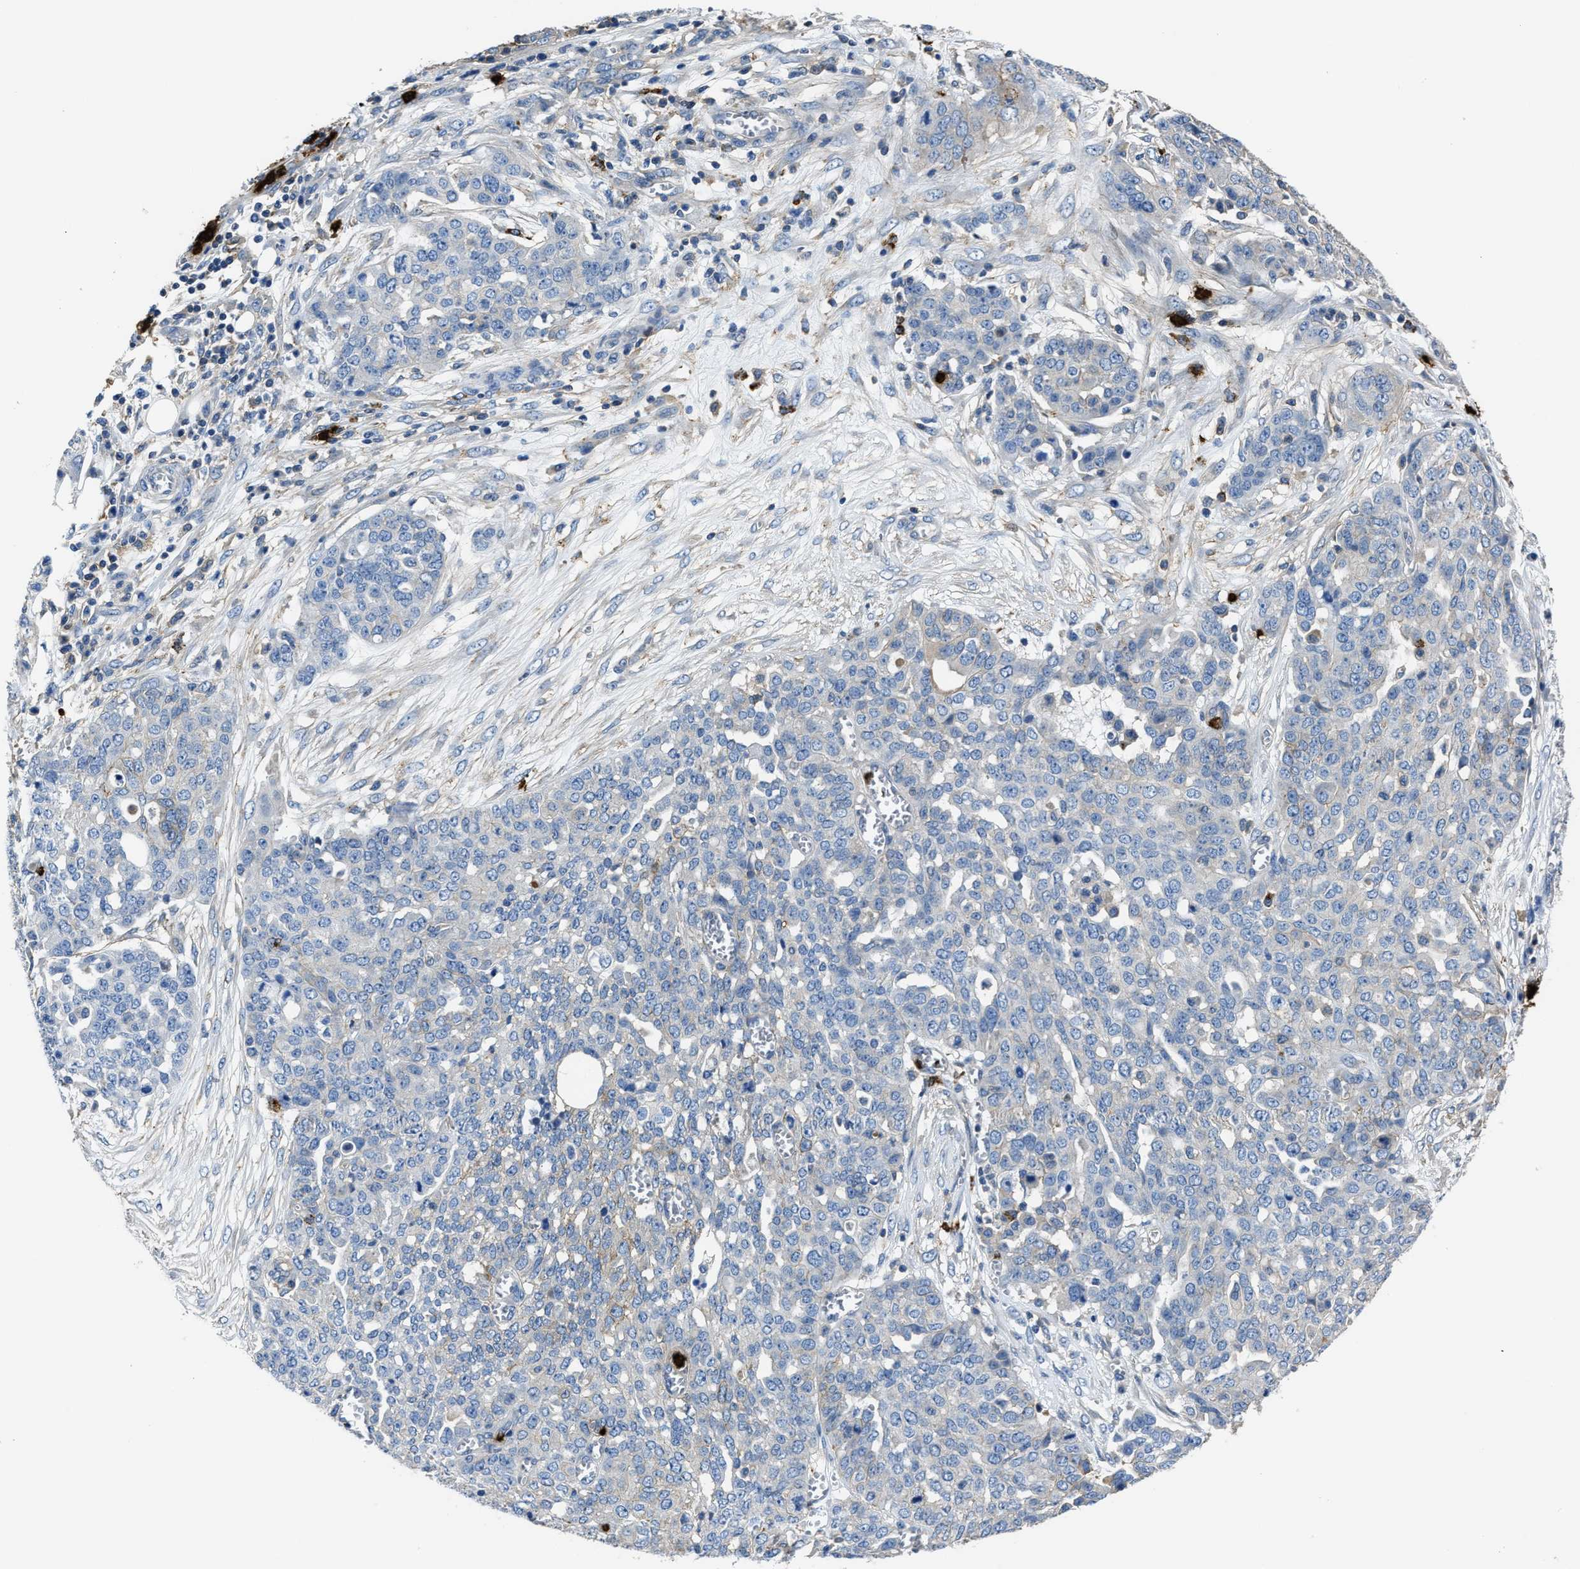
{"staining": {"intensity": "weak", "quantity": "<25%", "location": "cytoplasmic/membranous"}, "tissue": "ovarian cancer", "cell_type": "Tumor cells", "image_type": "cancer", "snomed": [{"axis": "morphology", "description": "Cystadenocarcinoma, serous, NOS"}, {"axis": "topography", "description": "Soft tissue"}, {"axis": "topography", "description": "Ovary"}], "caption": "There is no significant positivity in tumor cells of ovarian cancer.", "gene": "TRAF6", "patient": {"sex": "female", "age": 57}}